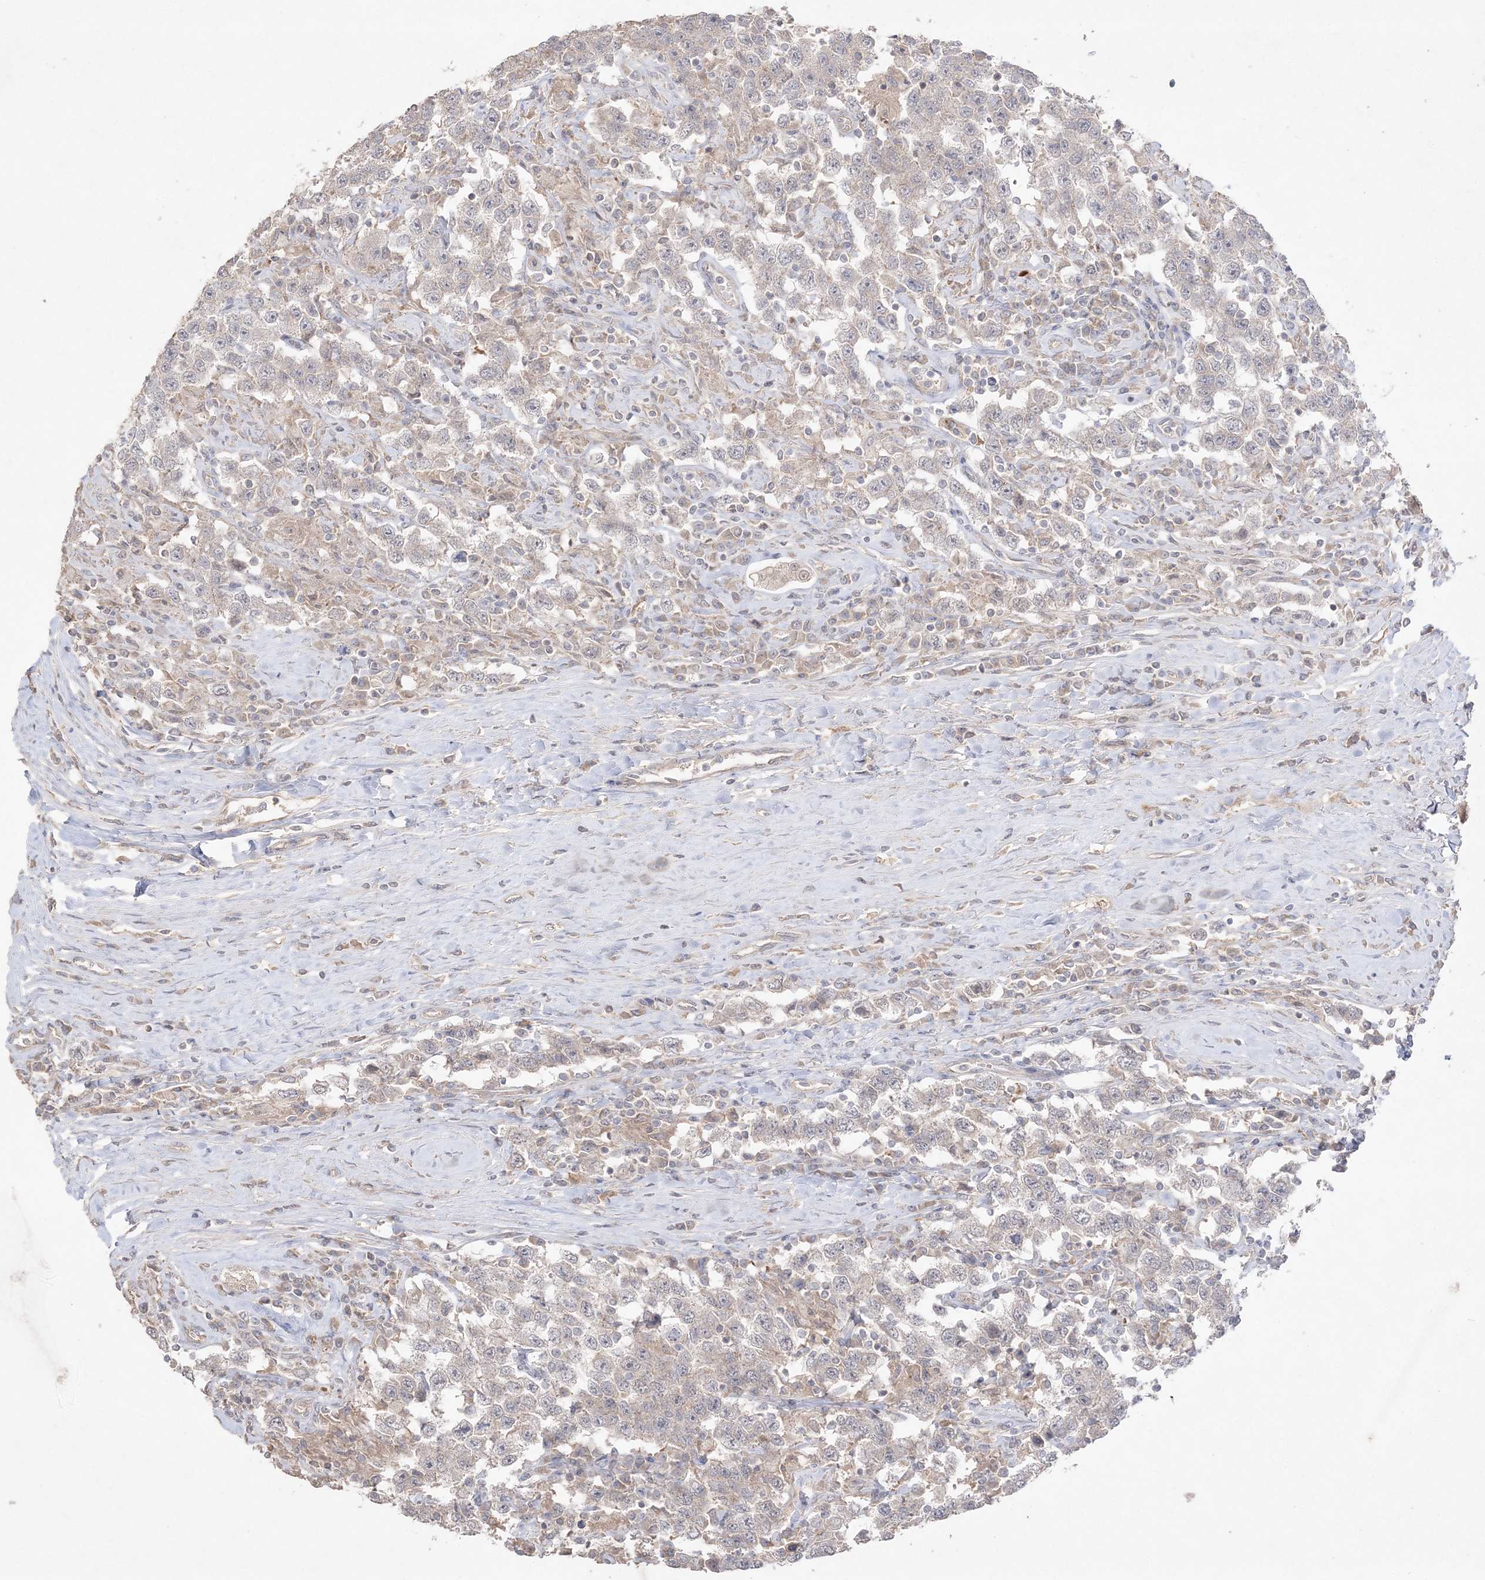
{"staining": {"intensity": "negative", "quantity": "none", "location": "none"}, "tissue": "testis cancer", "cell_type": "Tumor cells", "image_type": "cancer", "snomed": [{"axis": "morphology", "description": "Seminoma, NOS"}, {"axis": "topography", "description": "Testis"}], "caption": "Seminoma (testis) was stained to show a protein in brown. There is no significant expression in tumor cells. Nuclei are stained in blue.", "gene": "SH3BP4", "patient": {"sex": "male", "age": 41}}